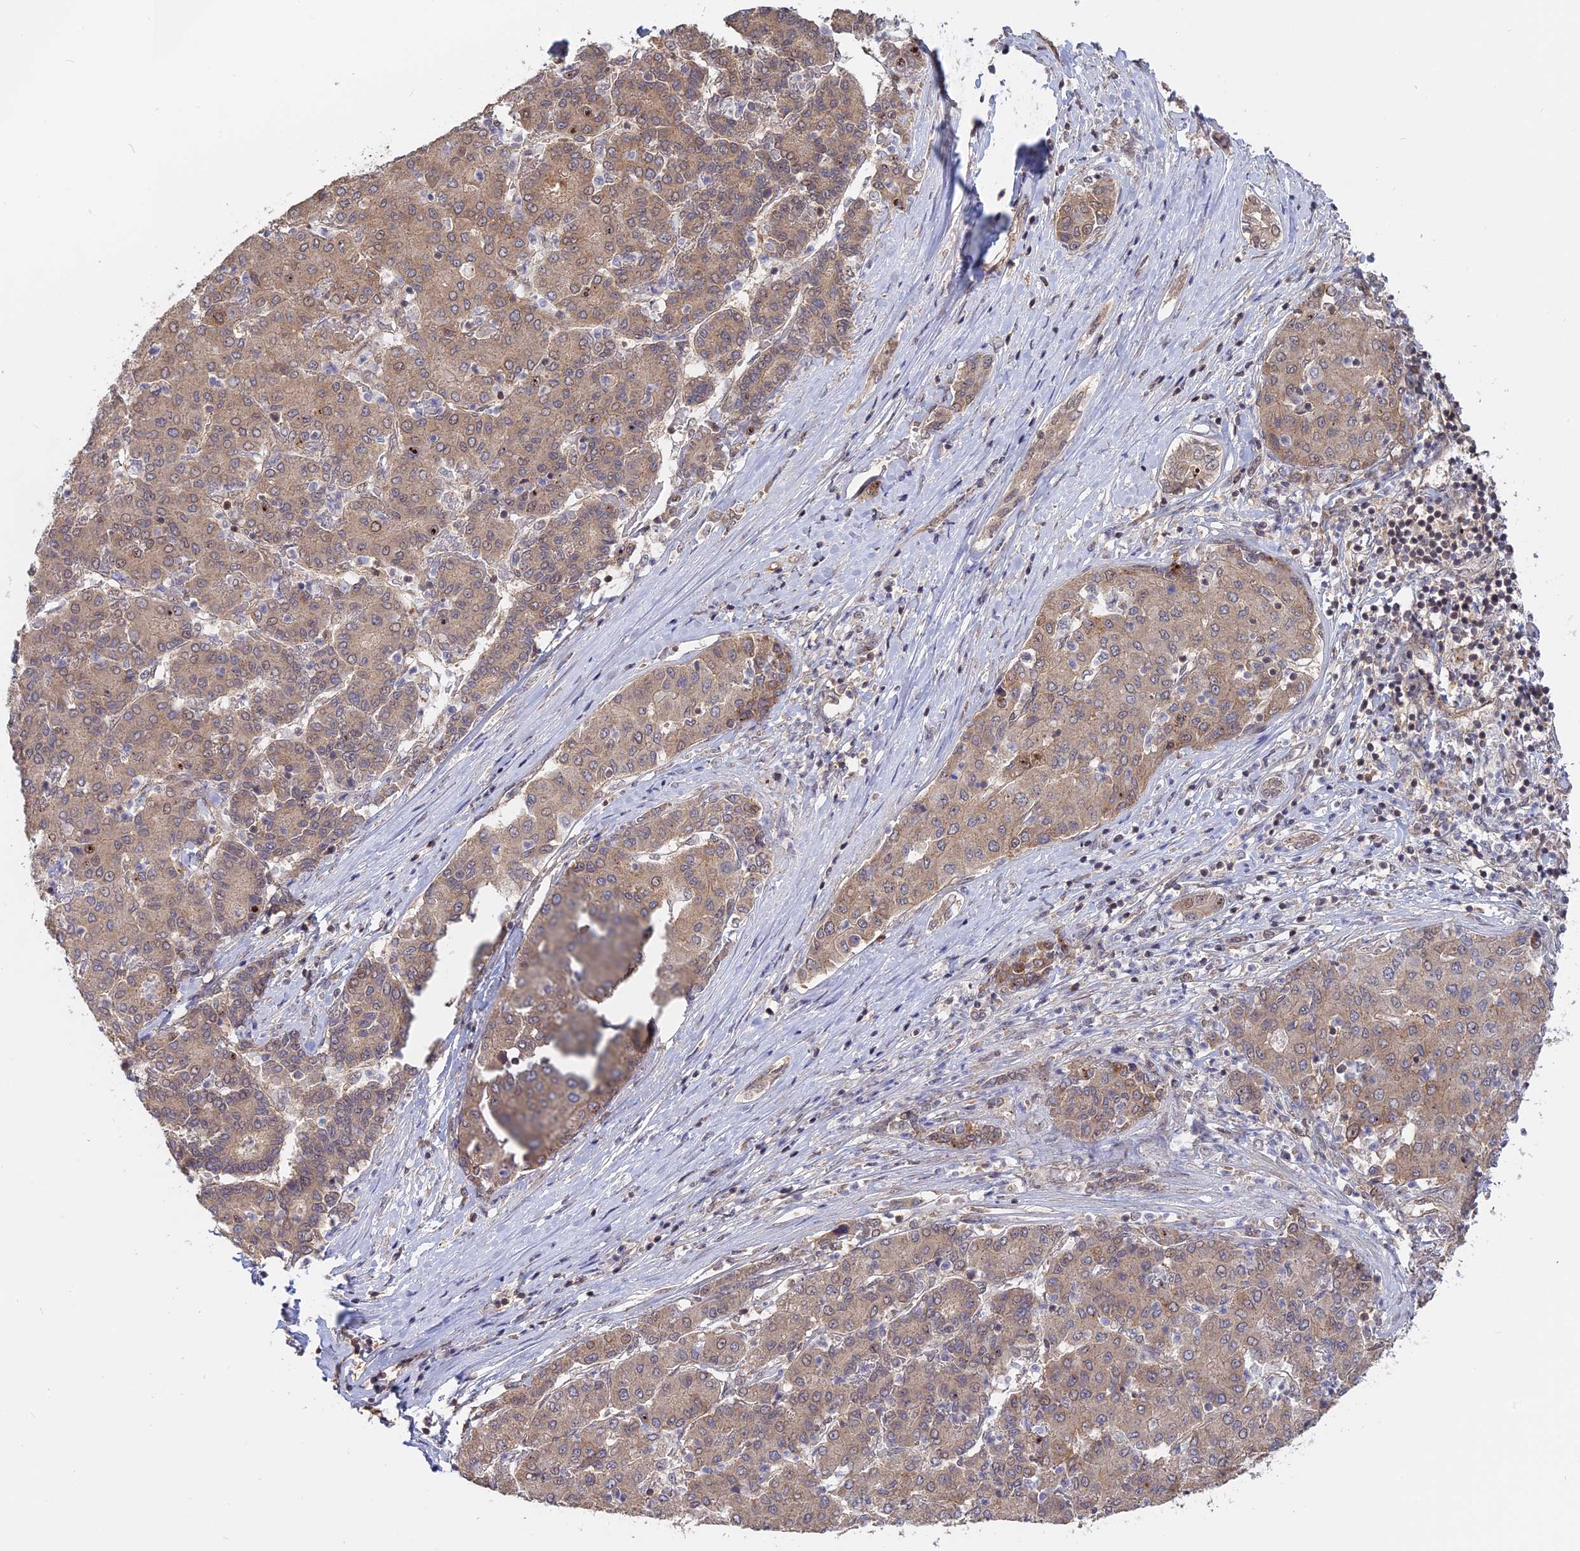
{"staining": {"intensity": "weak", "quantity": ">75%", "location": "cytoplasmic/membranous"}, "tissue": "liver cancer", "cell_type": "Tumor cells", "image_type": "cancer", "snomed": [{"axis": "morphology", "description": "Carcinoma, Hepatocellular, NOS"}, {"axis": "topography", "description": "Liver"}], "caption": "Tumor cells reveal low levels of weak cytoplasmic/membranous positivity in approximately >75% of cells in liver cancer (hepatocellular carcinoma).", "gene": "PKIG", "patient": {"sex": "male", "age": 65}}